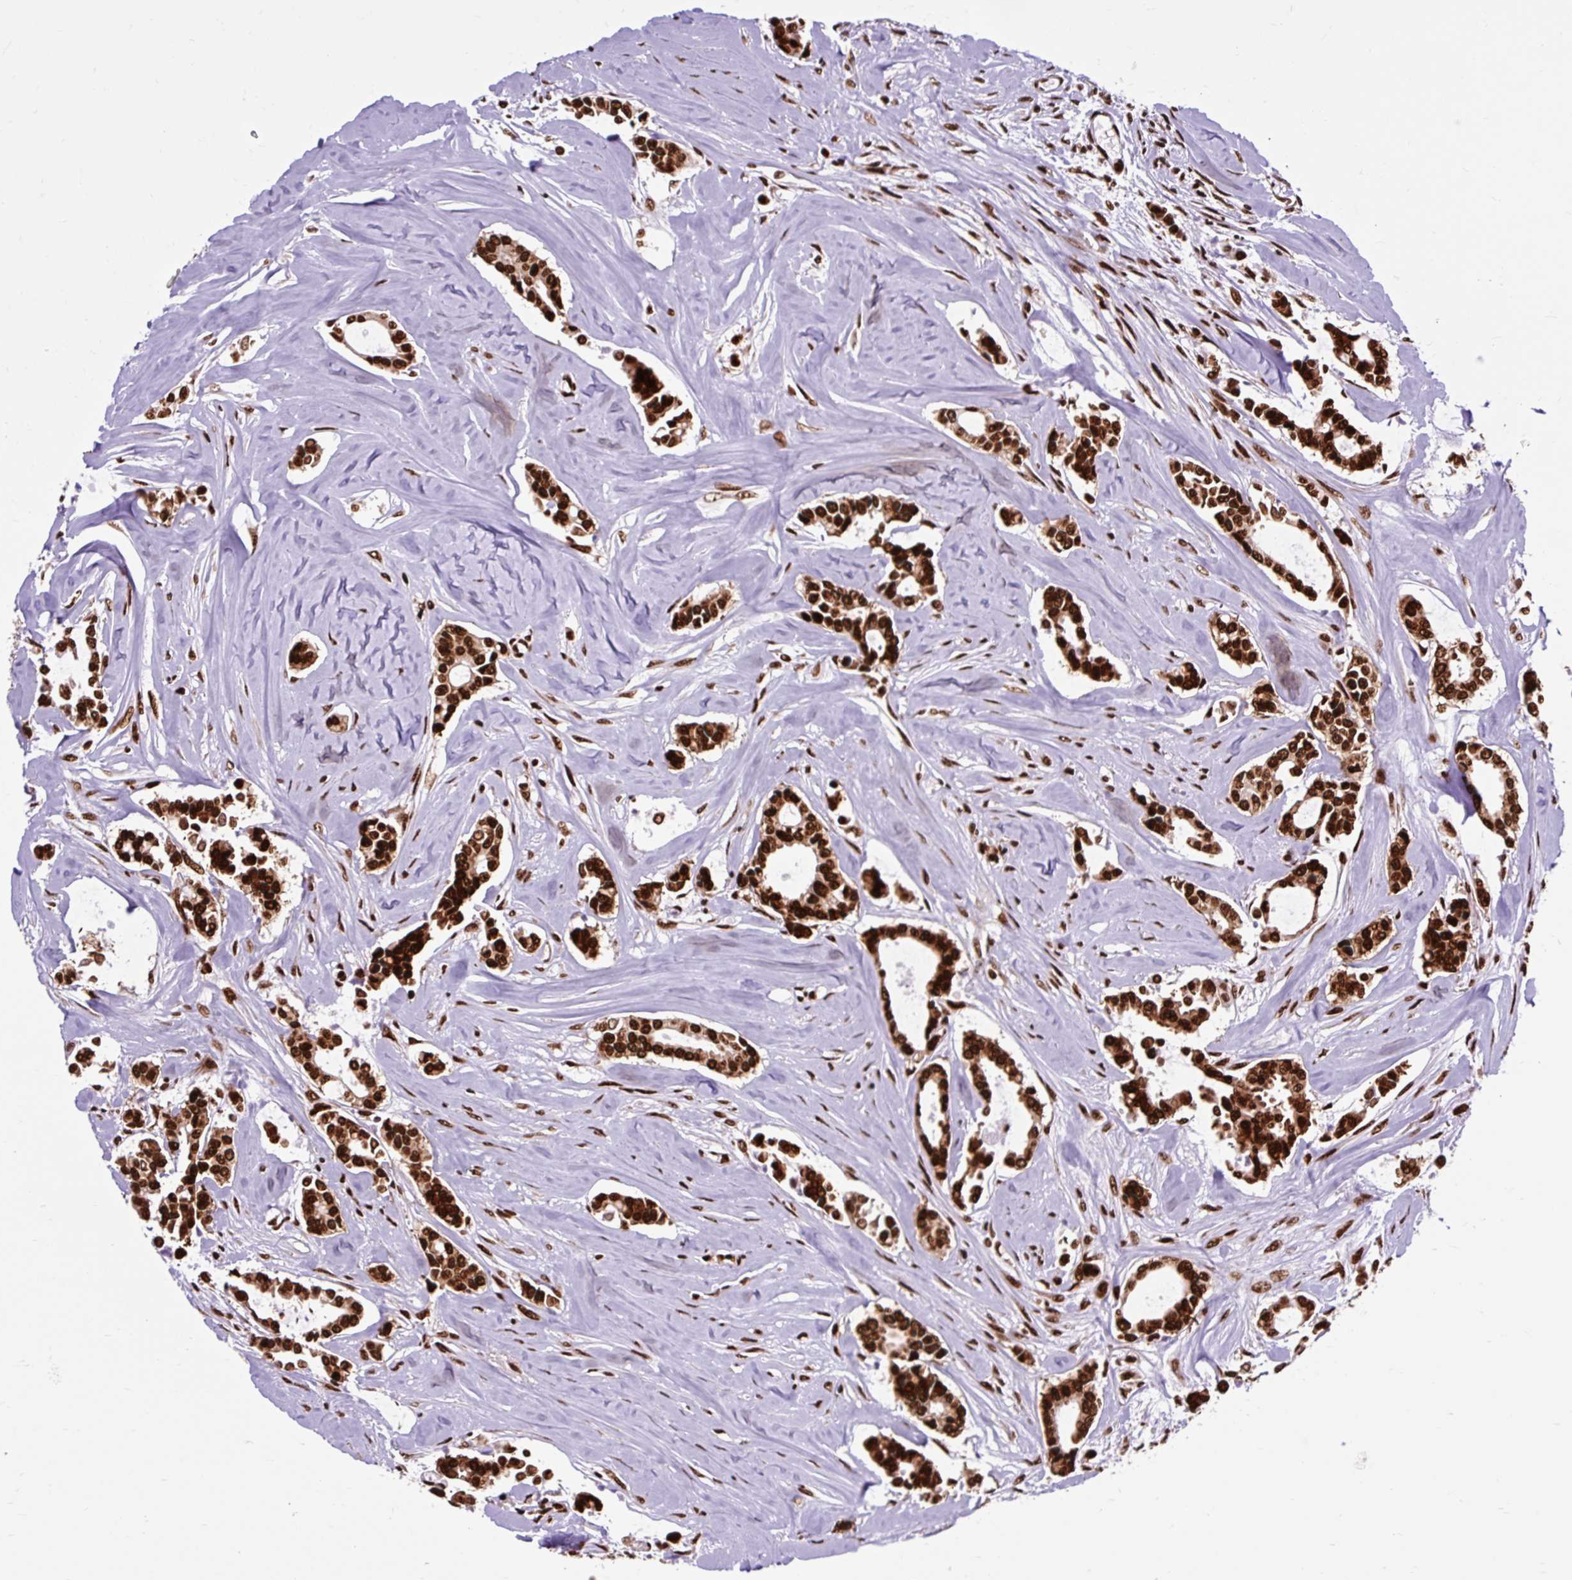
{"staining": {"intensity": "strong", "quantity": ">75%", "location": "nuclear"}, "tissue": "breast cancer", "cell_type": "Tumor cells", "image_type": "cancer", "snomed": [{"axis": "morphology", "description": "Duct carcinoma"}, {"axis": "topography", "description": "Breast"}], "caption": "Breast intraductal carcinoma tissue reveals strong nuclear staining in approximately >75% of tumor cells, visualized by immunohistochemistry.", "gene": "FUS", "patient": {"sex": "female", "age": 84}}